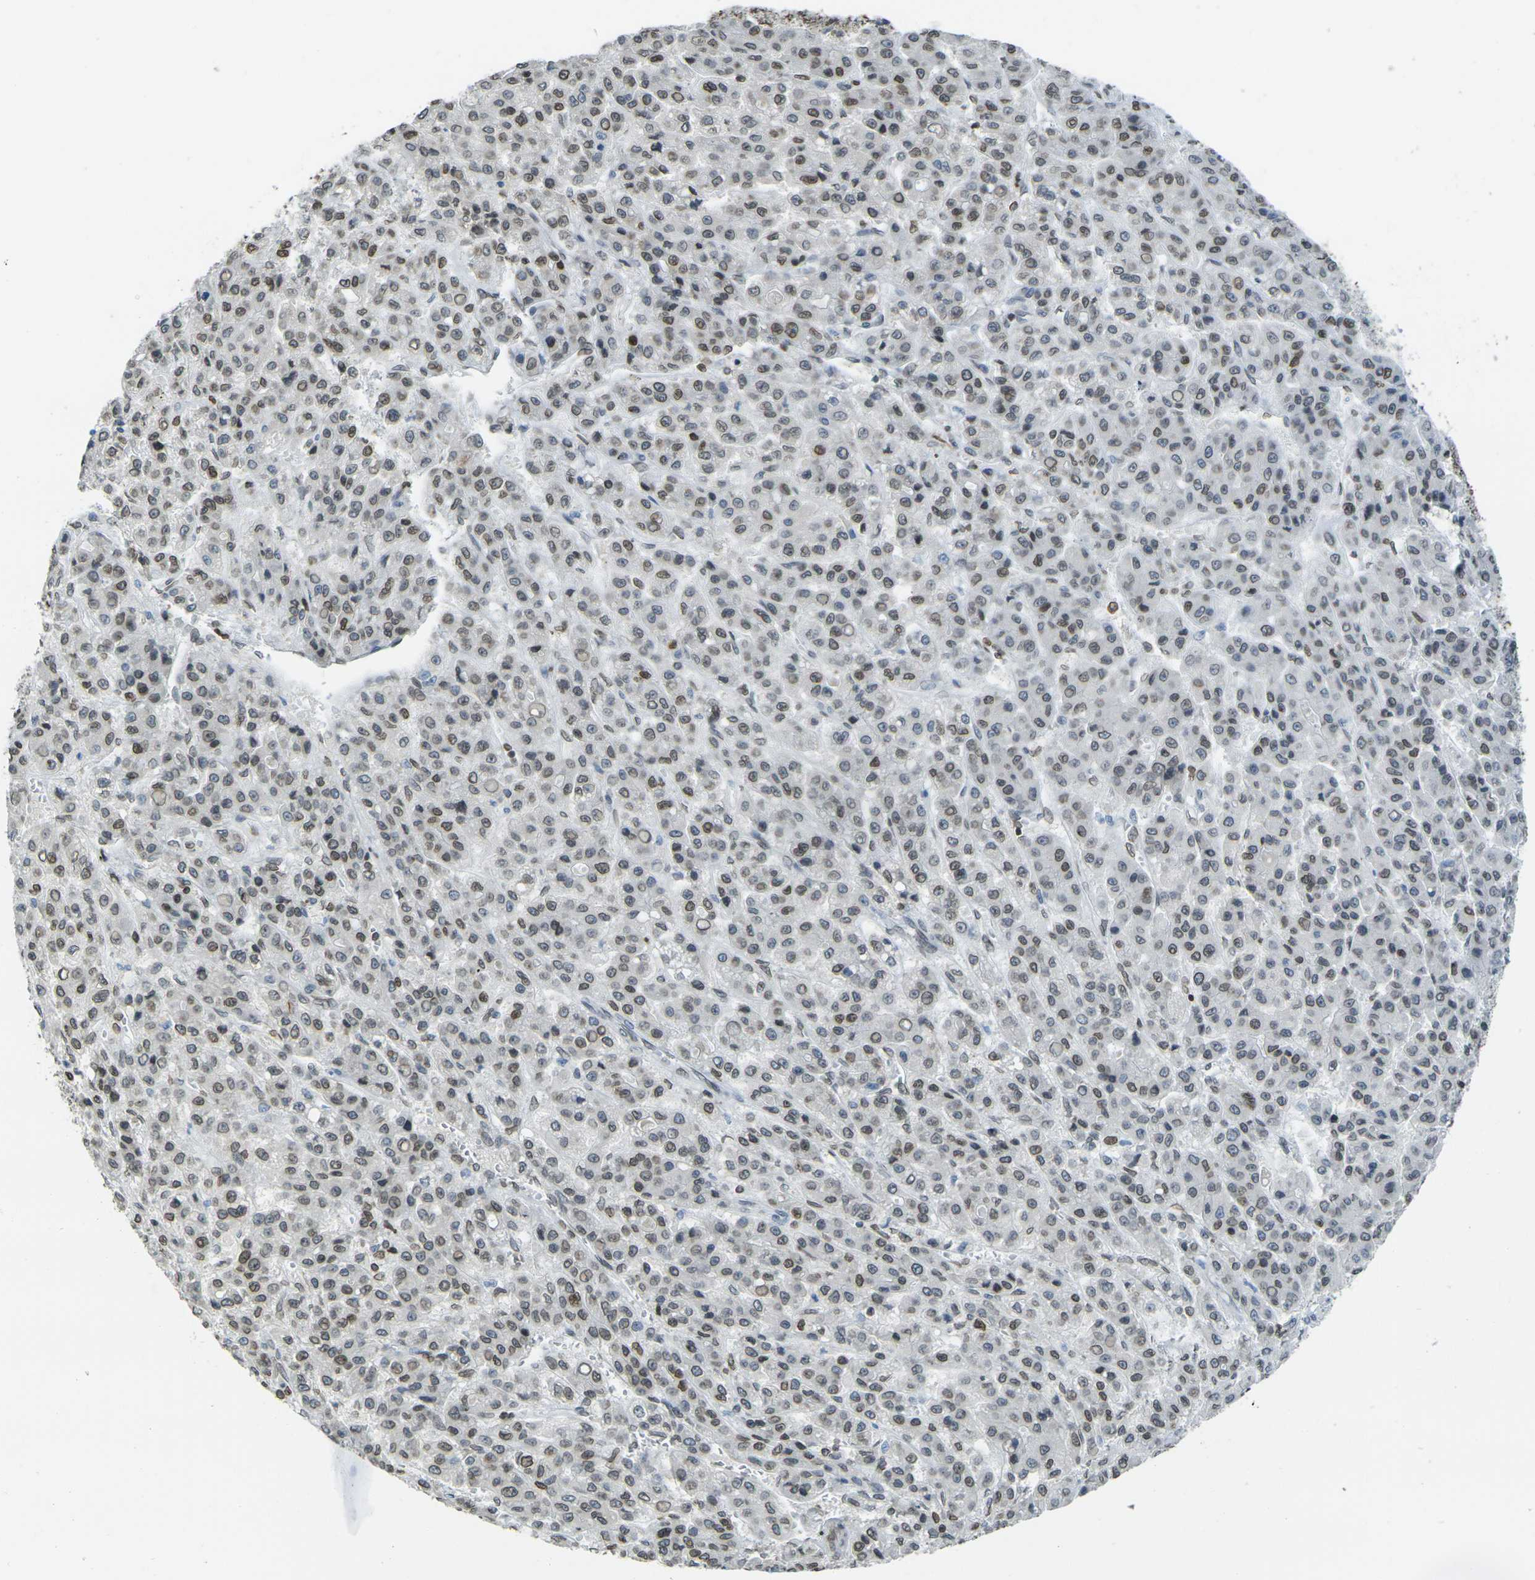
{"staining": {"intensity": "moderate", "quantity": "25%-75%", "location": "cytoplasmic/membranous,nuclear"}, "tissue": "liver cancer", "cell_type": "Tumor cells", "image_type": "cancer", "snomed": [{"axis": "morphology", "description": "Carcinoma, Hepatocellular, NOS"}, {"axis": "topography", "description": "Liver"}], "caption": "Tumor cells show medium levels of moderate cytoplasmic/membranous and nuclear expression in about 25%-75% of cells in human liver hepatocellular carcinoma. The staining was performed using DAB, with brown indicating positive protein expression. Nuclei are stained blue with hematoxylin.", "gene": "BRDT", "patient": {"sex": "male", "age": 70}}